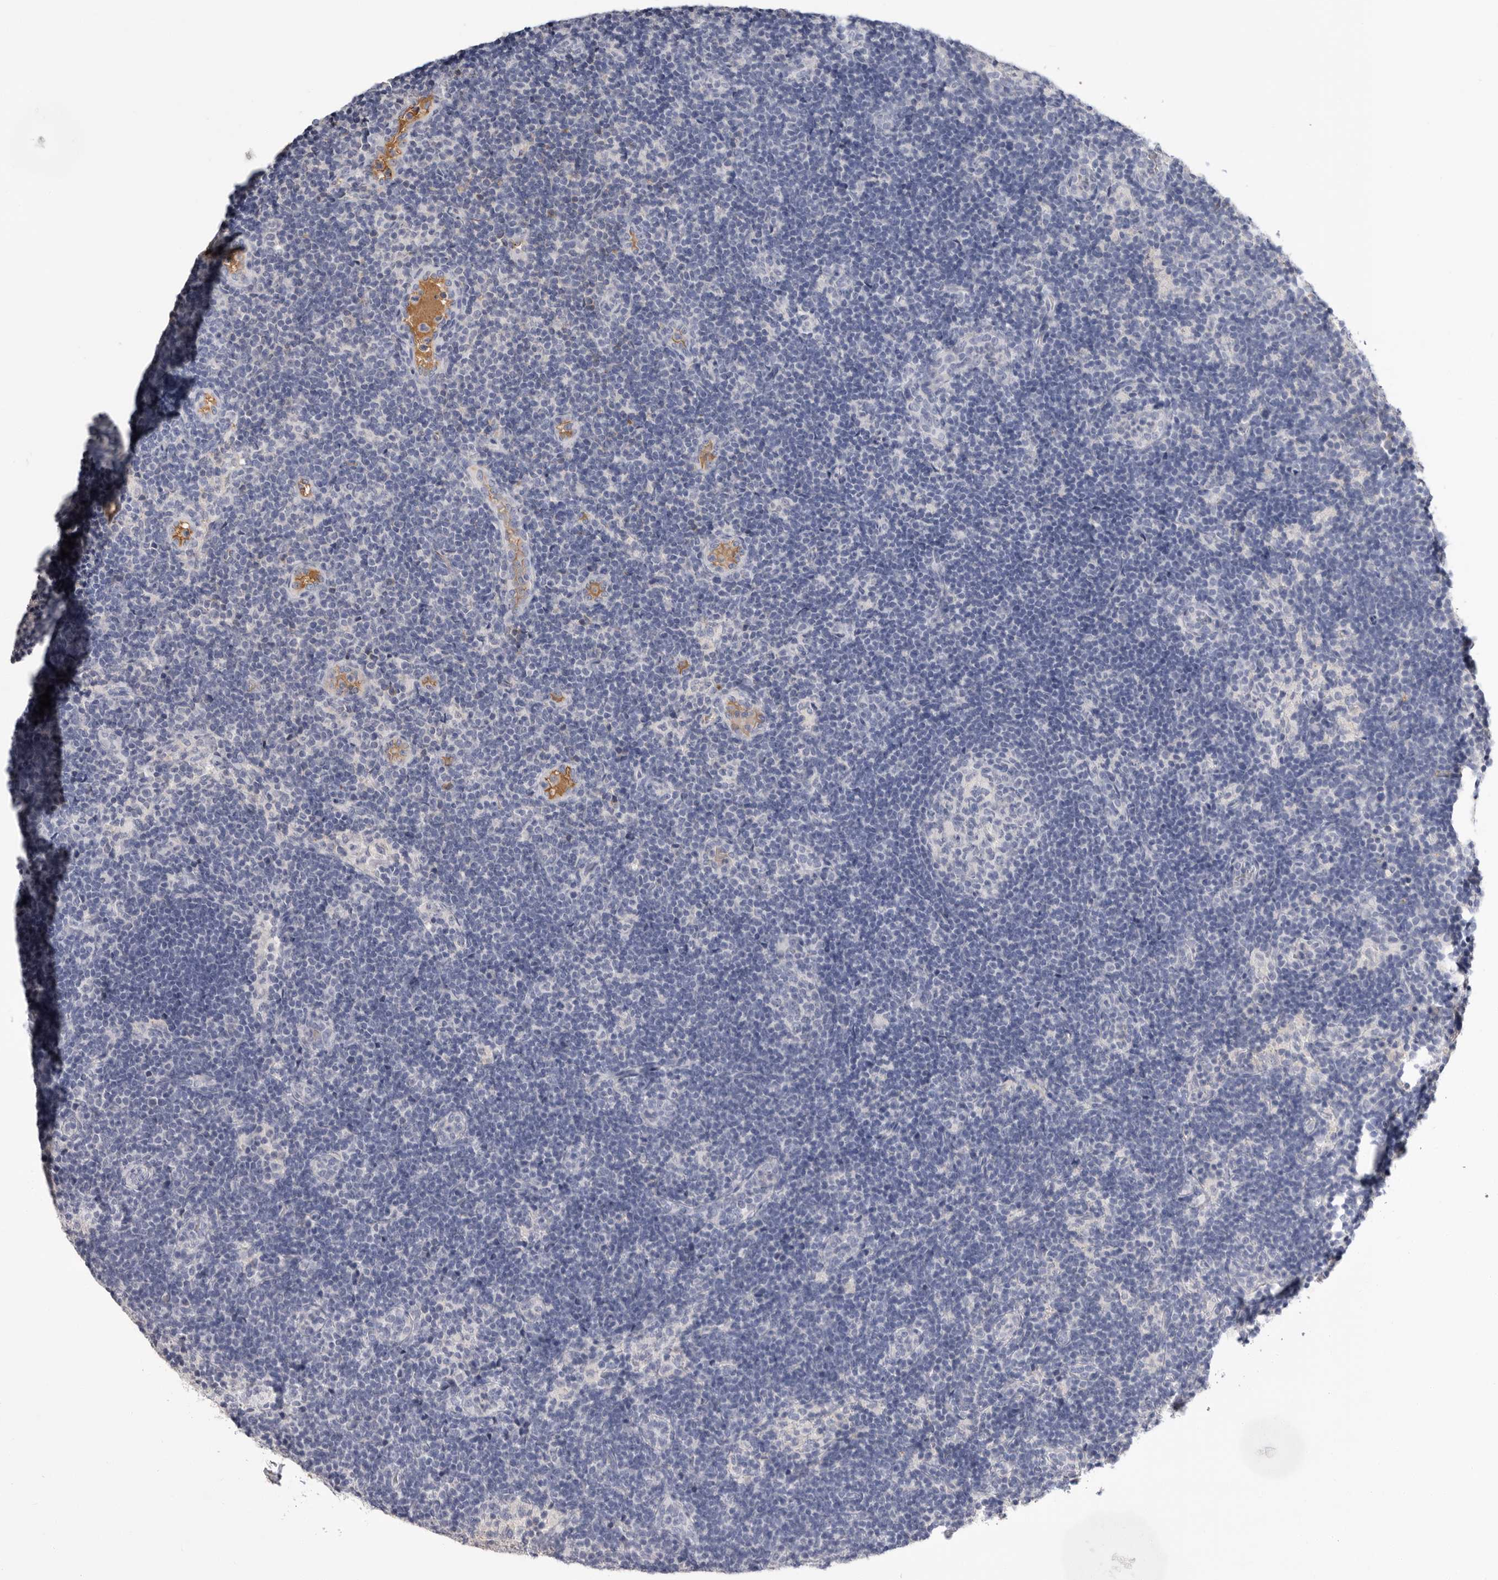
{"staining": {"intensity": "negative", "quantity": "none", "location": "none"}, "tissue": "lymph node", "cell_type": "Germinal center cells", "image_type": "normal", "snomed": [{"axis": "morphology", "description": "Normal tissue, NOS"}, {"axis": "topography", "description": "Lymph node"}], "caption": "Histopathology image shows no protein positivity in germinal center cells of benign lymph node. (Immunohistochemistry (ihc), brightfield microscopy, high magnification).", "gene": "APOA2", "patient": {"sex": "female", "age": 22}}